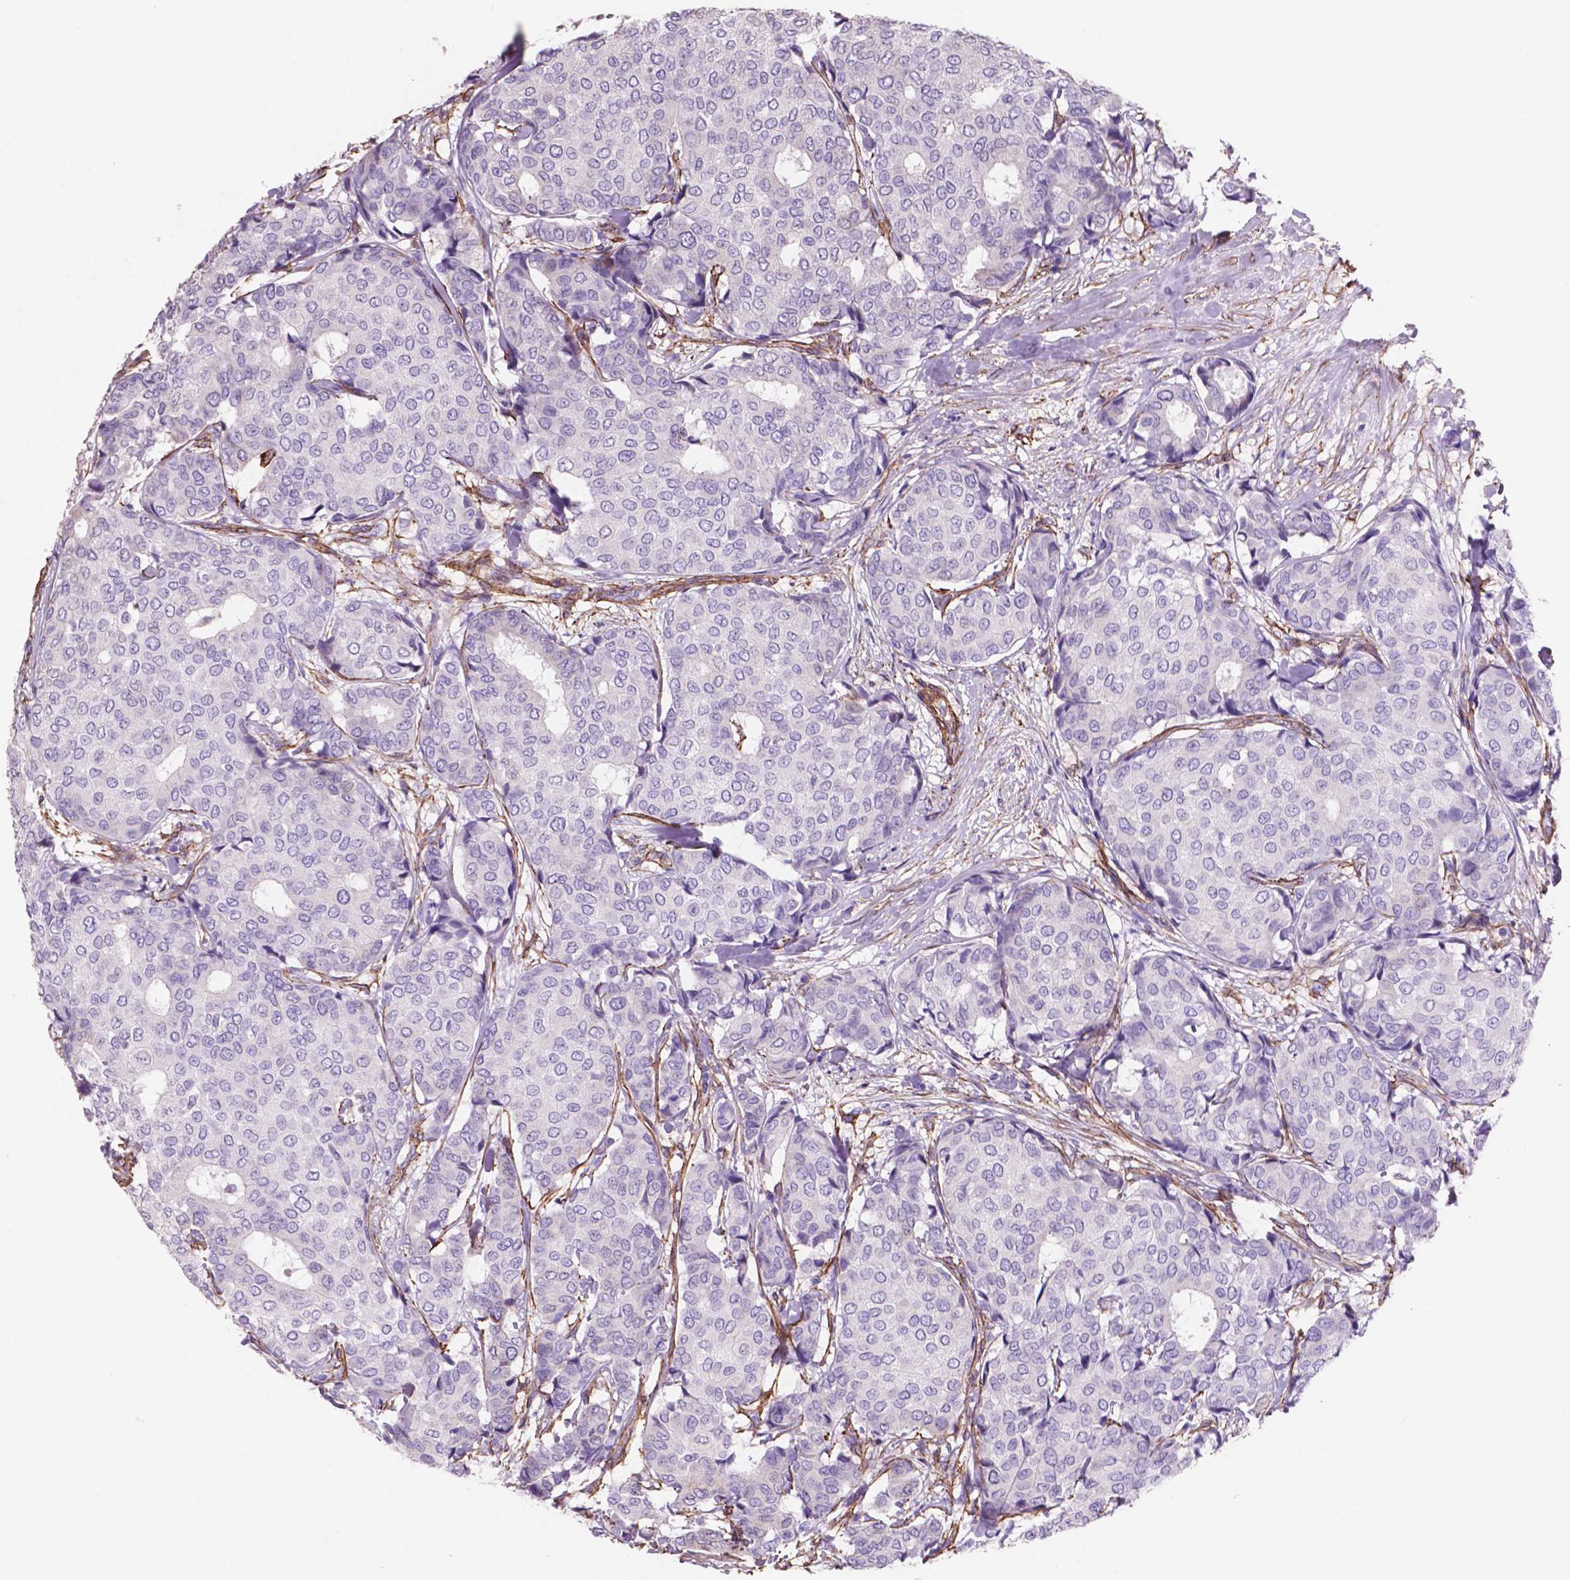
{"staining": {"intensity": "negative", "quantity": "none", "location": "none"}, "tissue": "breast cancer", "cell_type": "Tumor cells", "image_type": "cancer", "snomed": [{"axis": "morphology", "description": "Duct carcinoma"}, {"axis": "topography", "description": "Breast"}], "caption": "Human breast cancer stained for a protein using immunohistochemistry (IHC) shows no staining in tumor cells.", "gene": "TOR2A", "patient": {"sex": "female", "age": 75}}